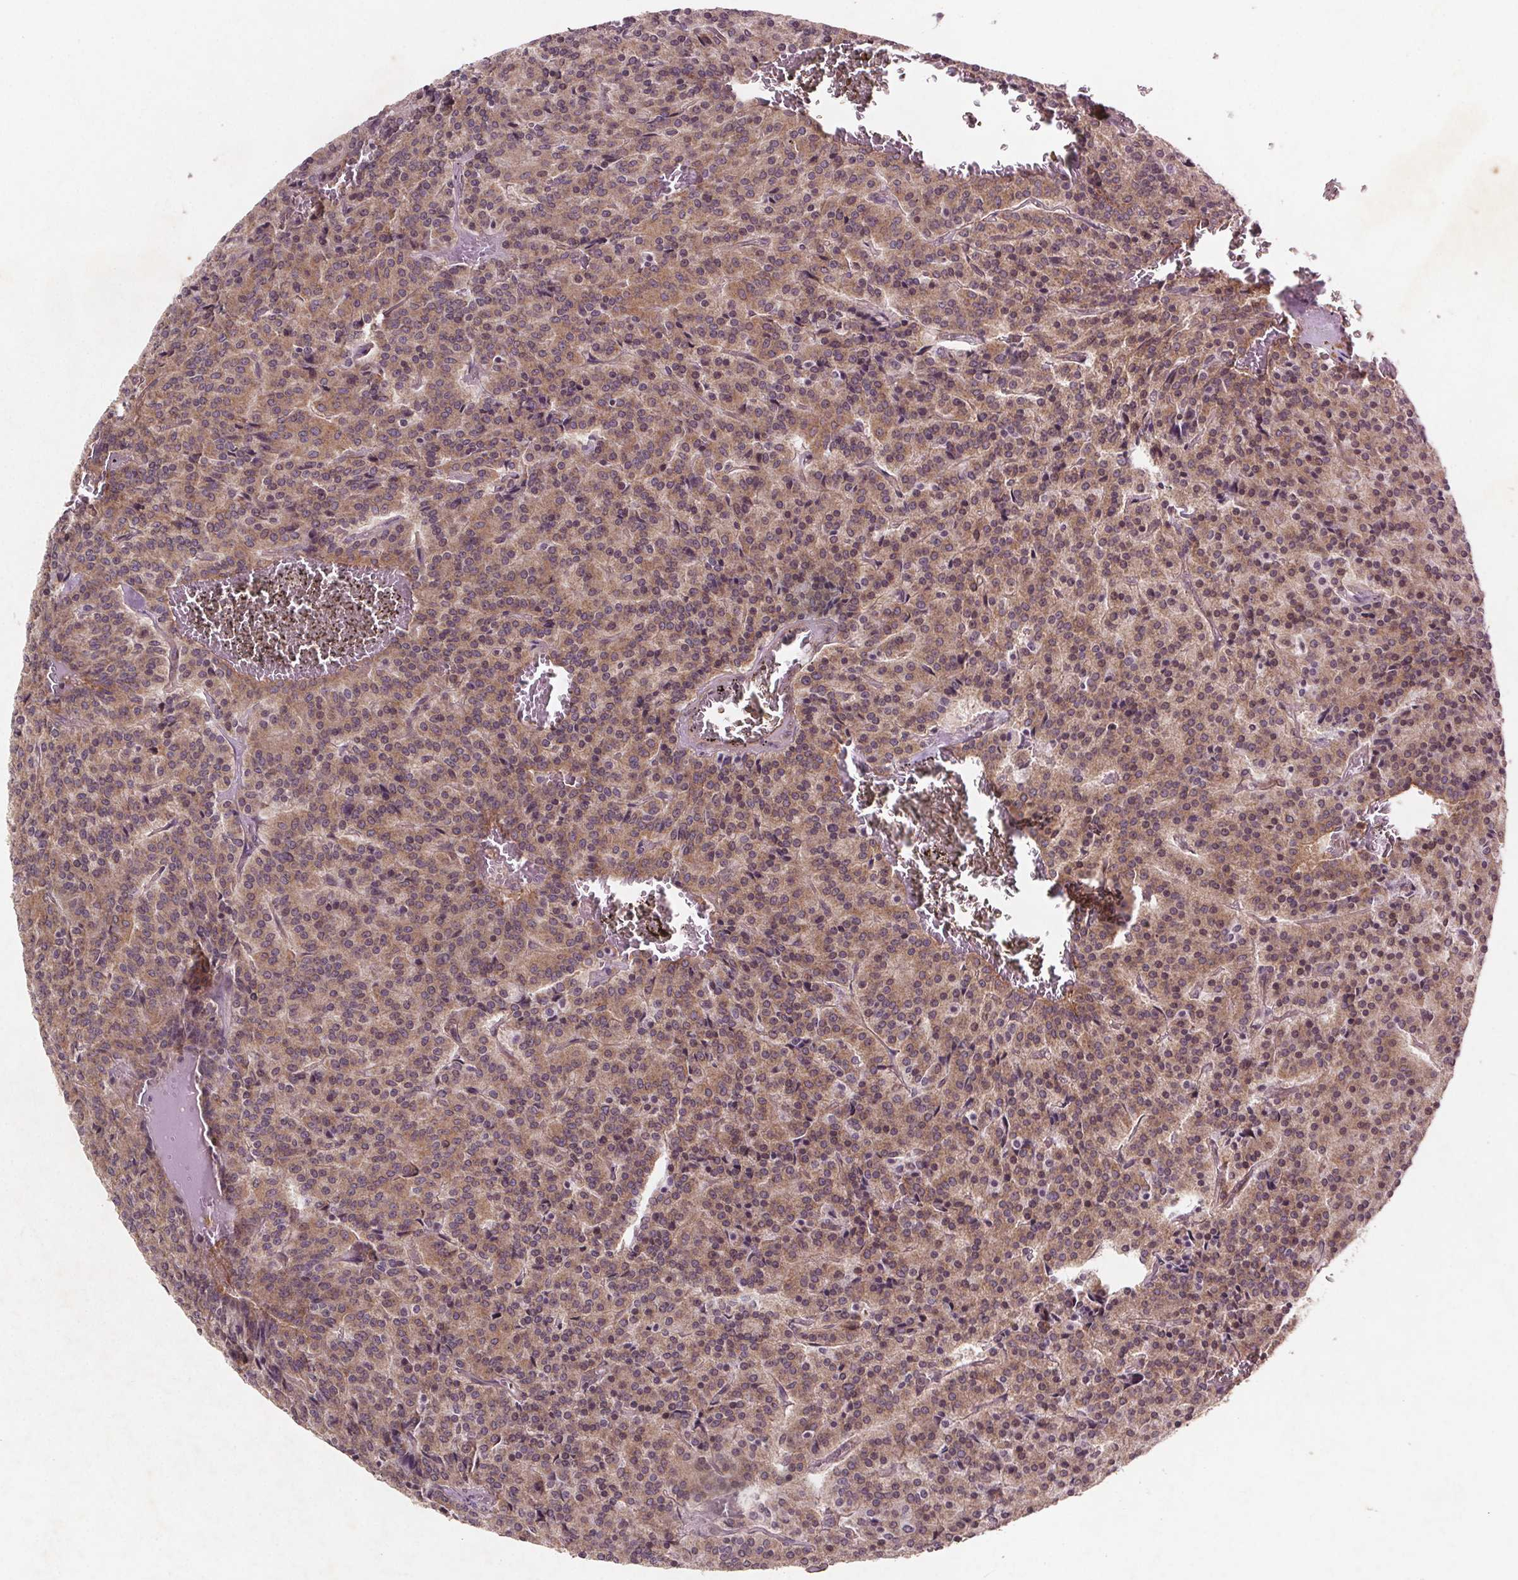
{"staining": {"intensity": "moderate", "quantity": "25%-75%", "location": "cytoplasmic/membranous"}, "tissue": "carcinoid", "cell_type": "Tumor cells", "image_type": "cancer", "snomed": [{"axis": "morphology", "description": "Carcinoid, malignant, NOS"}, {"axis": "topography", "description": "Lung"}], "caption": "Tumor cells exhibit medium levels of moderate cytoplasmic/membranous staining in about 25%-75% of cells in human malignant carcinoid.", "gene": "STRN3", "patient": {"sex": "male", "age": 70}}